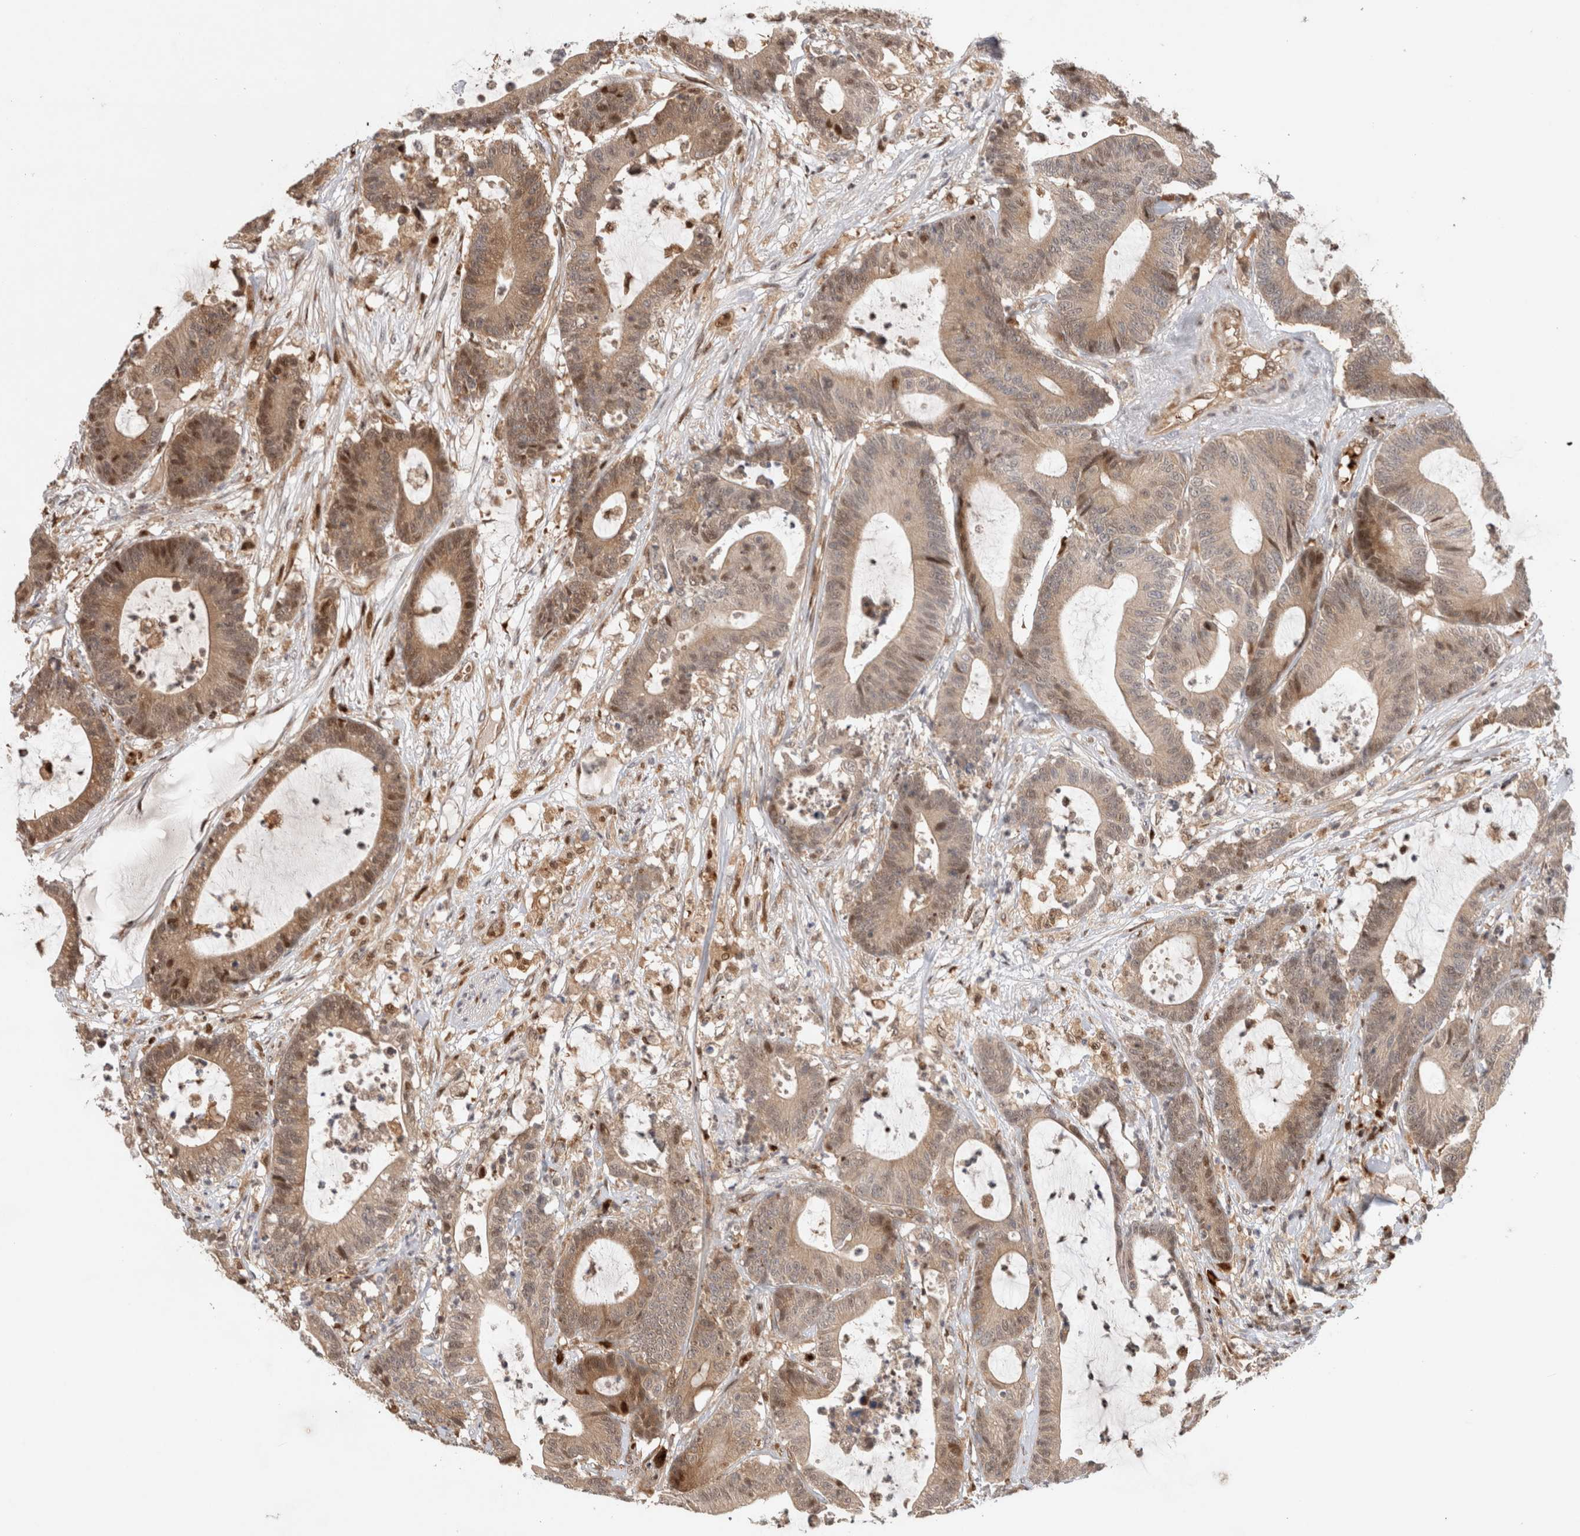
{"staining": {"intensity": "moderate", "quantity": ">75%", "location": "cytoplasmic/membranous,nuclear"}, "tissue": "colorectal cancer", "cell_type": "Tumor cells", "image_type": "cancer", "snomed": [{"axis": "morphology", "description": "Adenocarcinoma, NOS"}, {"axis": "topography", "description": "Colon"}], "caption": "The immunohistochemical stain highlights moderate cytoplasmic/membranous and nuclear positivity in tumor cells of colorectal adenocarcinoma tissue.", "gene": "OTUD6B", "patient": {"sex": "female", "age": 84}}